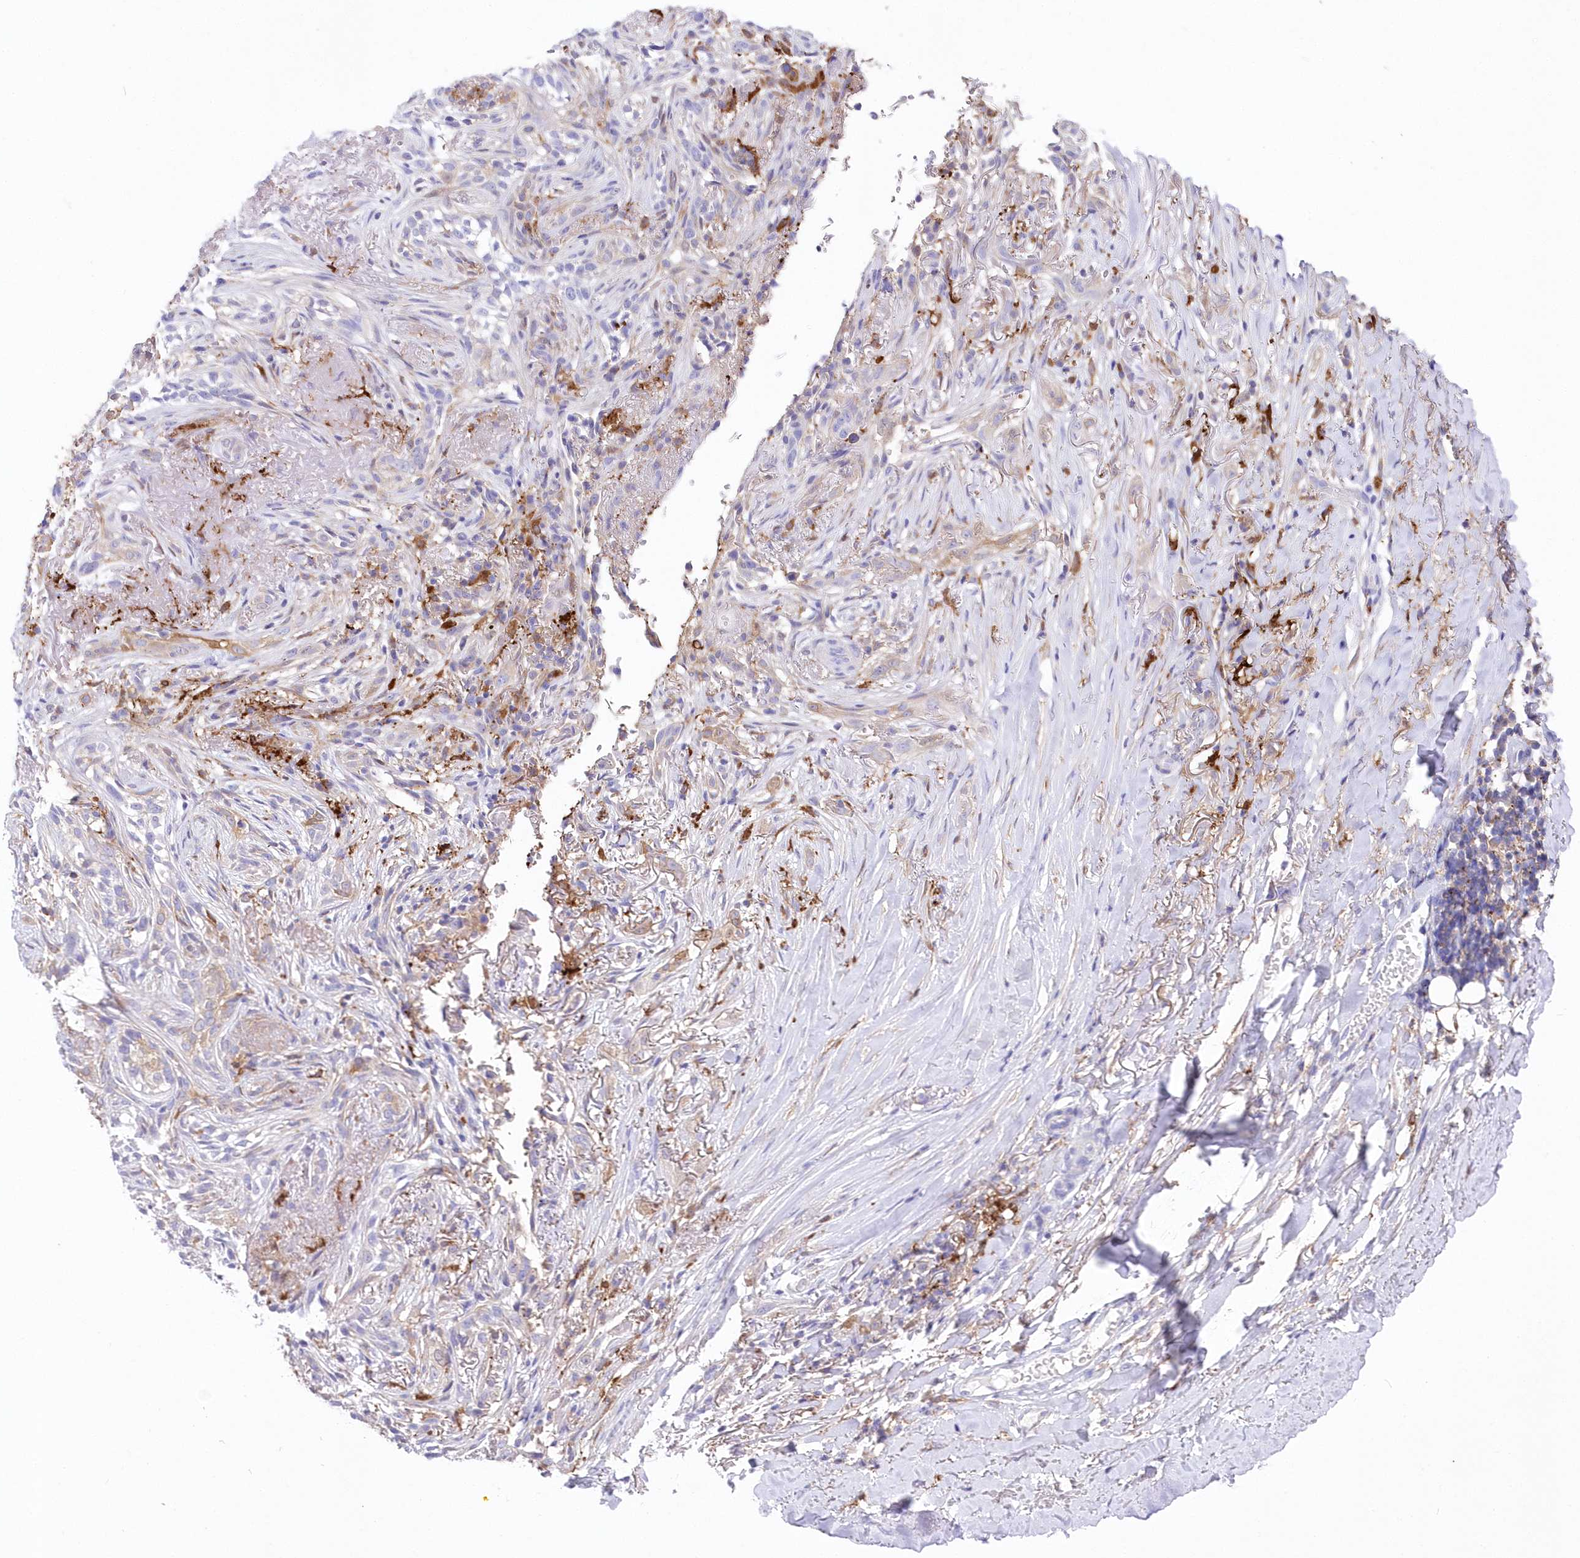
{"staining": {"intensity": "negative", "quantity": "none", "location": "none"}, "tissue": "adipose tissue", "cell_type": "Adipocytes", "image_type": "normal", "snomed": [{"axis": "morphology", "description": "Normal tissue, NOS"}, {"axis": "morphology", "description": "Basal cell carcinoma"}, {"axis": "topography", "description": "Skin"}], "caption": "IHC of normal human adipose tissue reveals no staining in adipocytes.", "gene": "DNAJC19", "patient": {"sex": "female", "age": 89}}